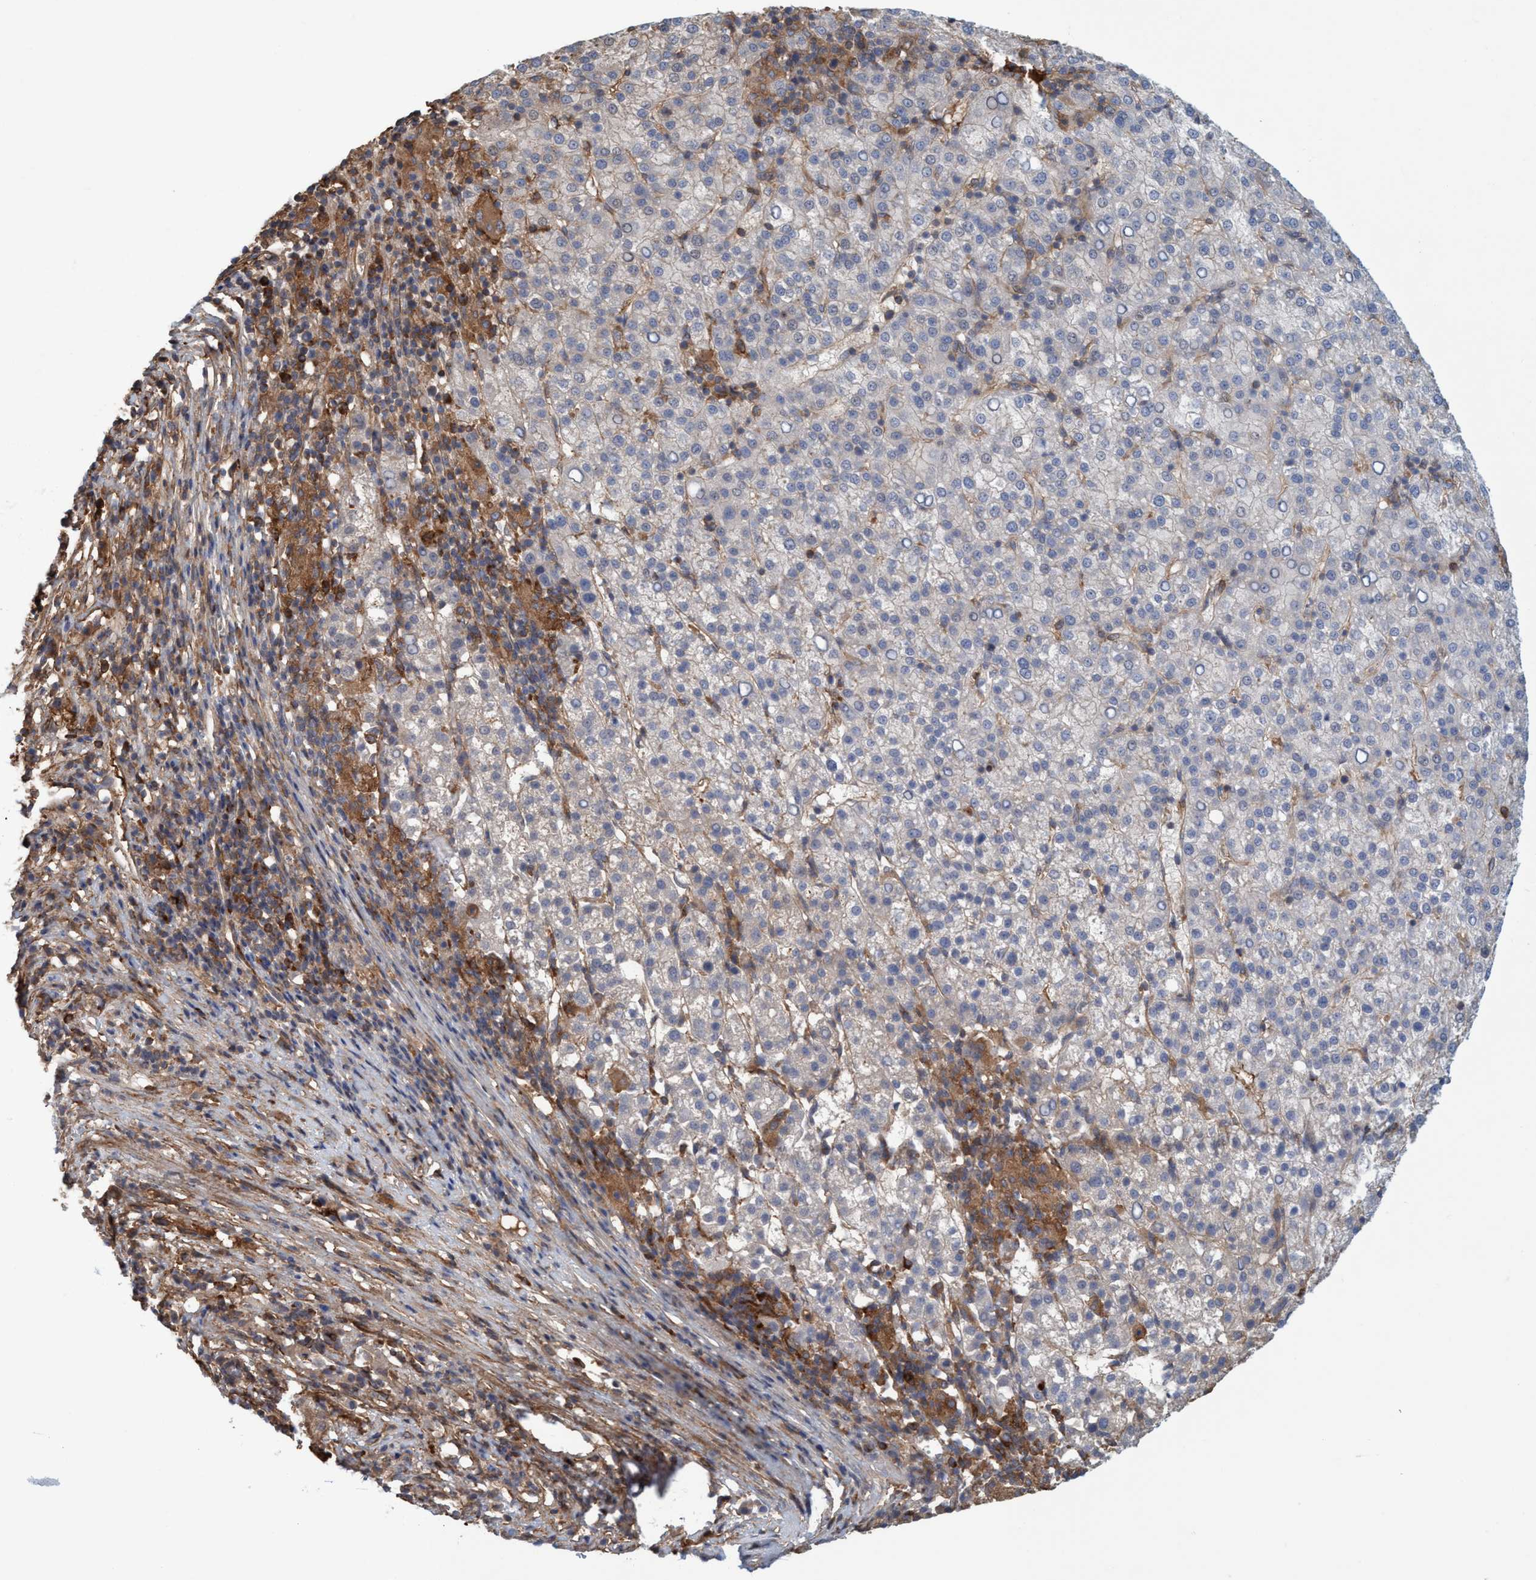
{"staining": {"intensity": "negative", "quantity": "none", "location": "none"}, "tissue": "liver cancer", "cell_type": "Tumor cells", "image_type": "cancer", "snomed": [{"axis": "morphology", "description": "Carcinoma, Hepatocellular, NOS"}, {"axis": "topography", "description": "Liver"}], "caption": "Human liver hepatocellular carcinoma stained for a protein using immunohistochemistry displays no expression in tumor cells.", "gene": "SPECC1", "patient": {"sex": "female", "age": 58}}